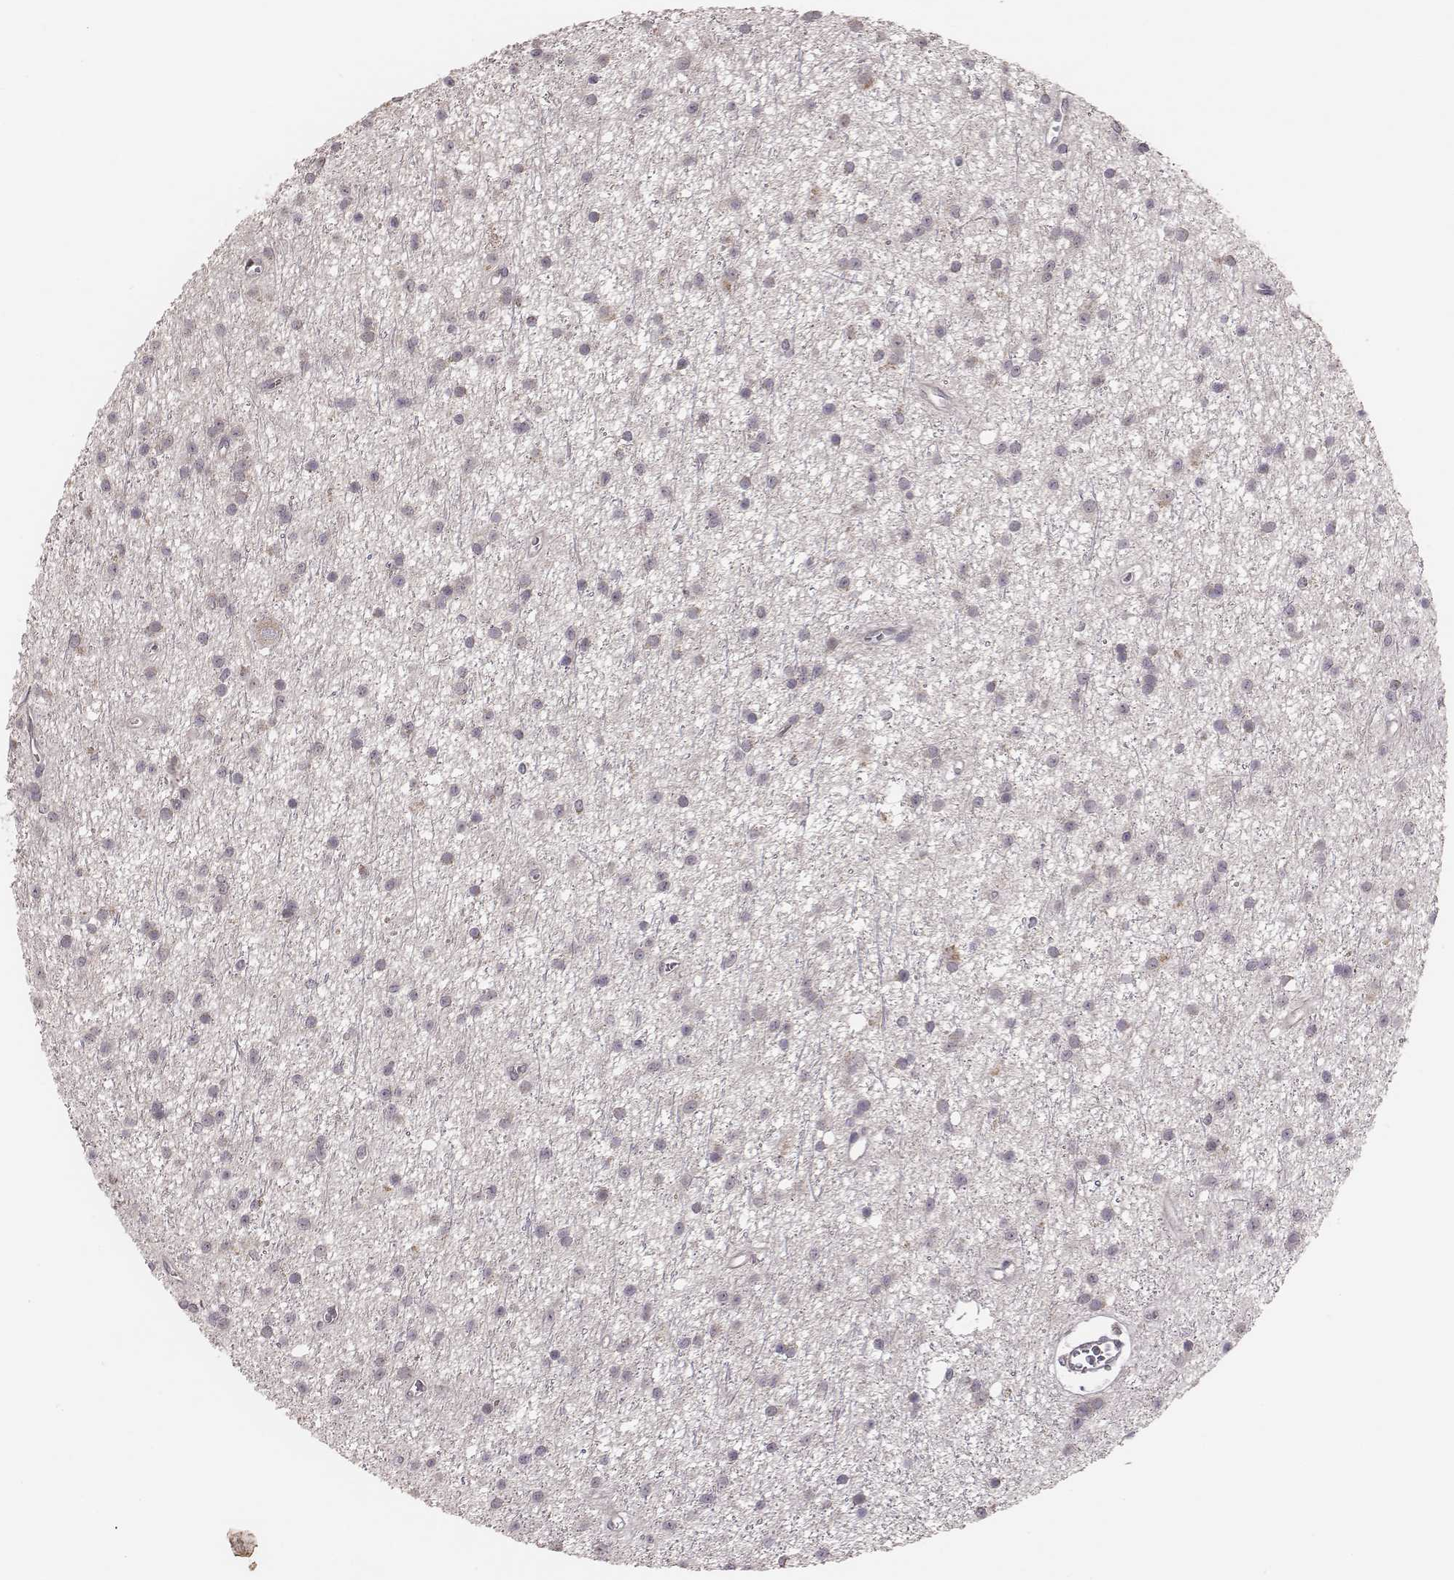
{"staining": {"intensity": "negative", "quantity": "none", "location": "none"}, "tissue": "glioma", "cell_type": "Tumor cells", "image_type": "cancer", "snomed": [{"axis": "morphology", "description": "Glioma, malignant, Low grade"}, {"axis": "topography", "description": "Brain"}], "caption": "Tumor cells show no significant expression in glioma. (Stains: DAB (3,3'-diaminobenzidine) immunohistochemistry with hematoxylin counter stain, Microscopy: brightfield microscopy at high magnification).", "gene": "HAVCR1", "patient": {"sex": "male", "age": 27}}